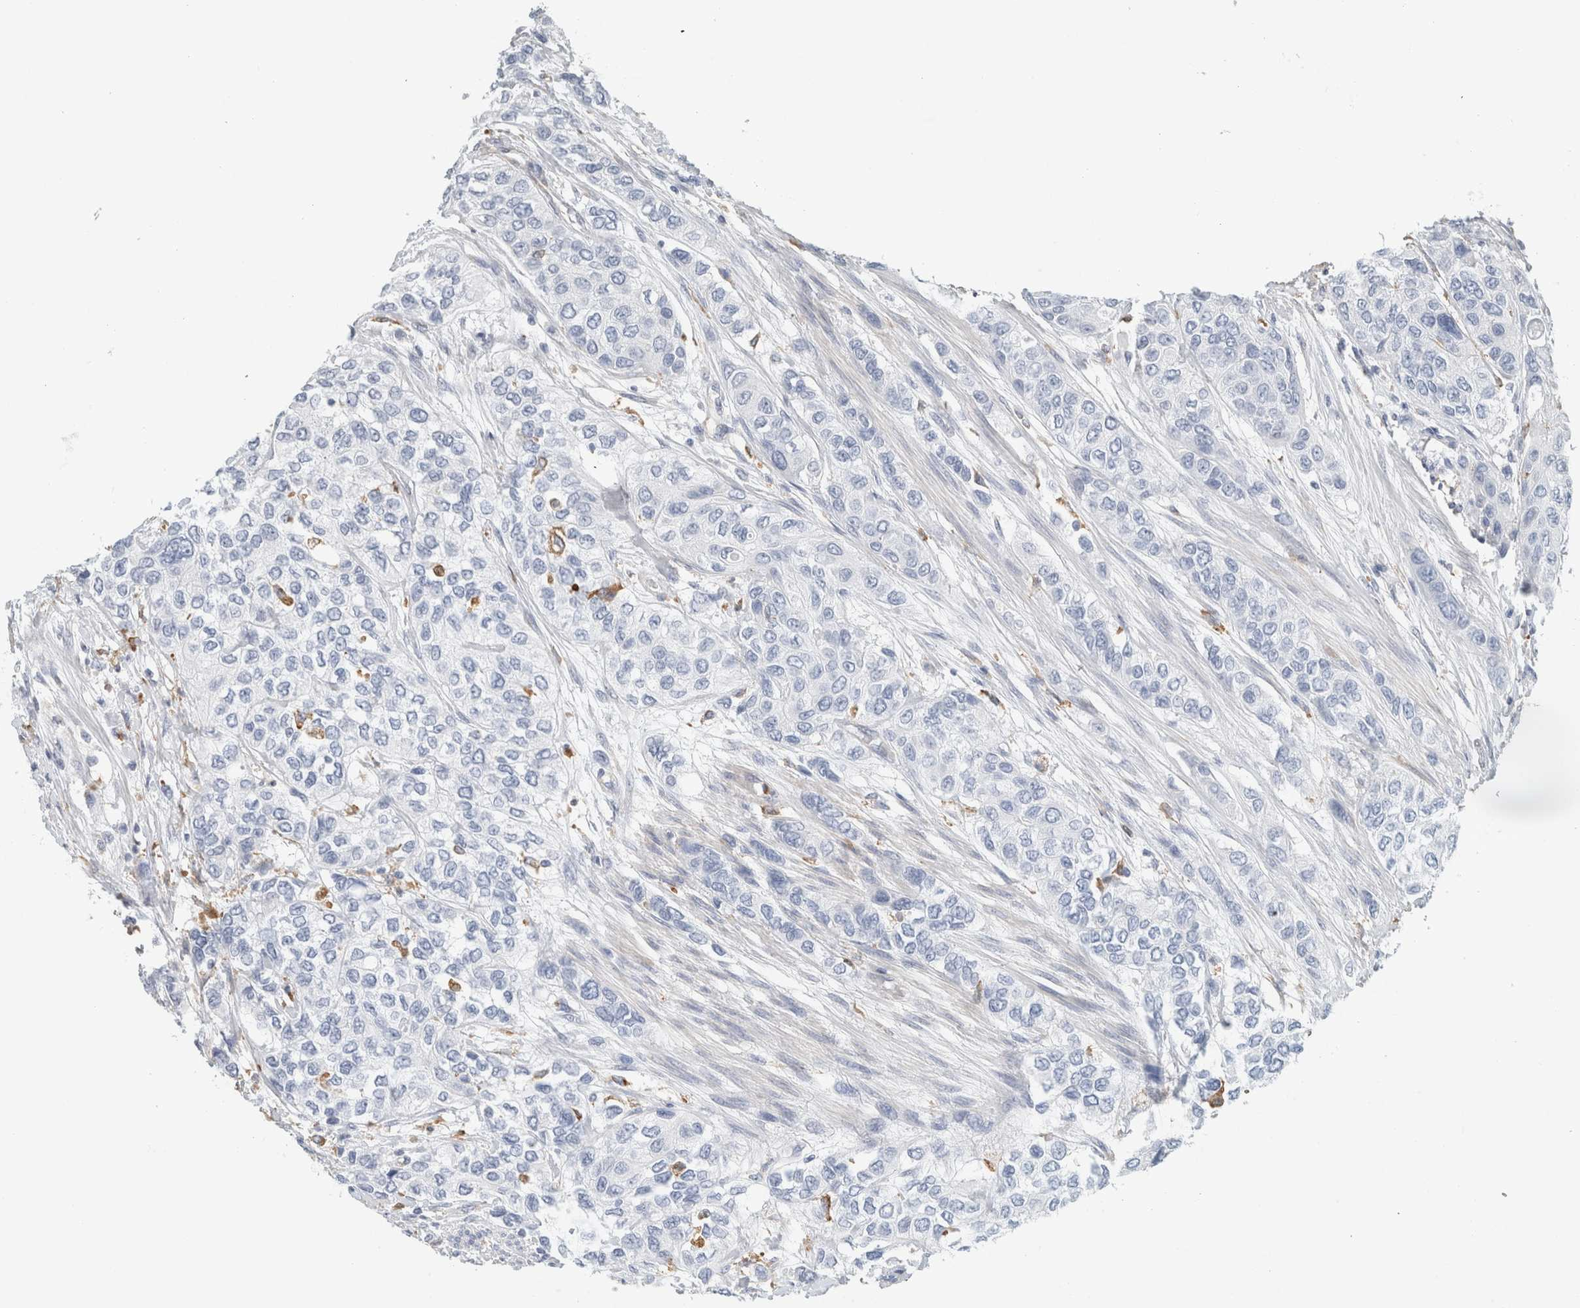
{"staining": {"intensity": "negative", "quantity": "none", "location": "none"}, "tissue": "urothelial cancer", "cell_type": "Tumor cells", "image_type": "cancer", "snomed": [{"axis": "morphology", "description": "Urothelial carcinoma, High grade"}, {"axis": "topography", "description": "Urinary bladder"}], "caption": "Immunohistochemistry (IHC) image of neoplastic tissue: urothelial carcinoma (high-grade) stained with DAB reveals no significant protein staining in tumor cells. (Immunohistochemistry, brightfield microscopy, high magnification).", "gene": "LY86", "patient": {"sex": "female", "age": 56}}